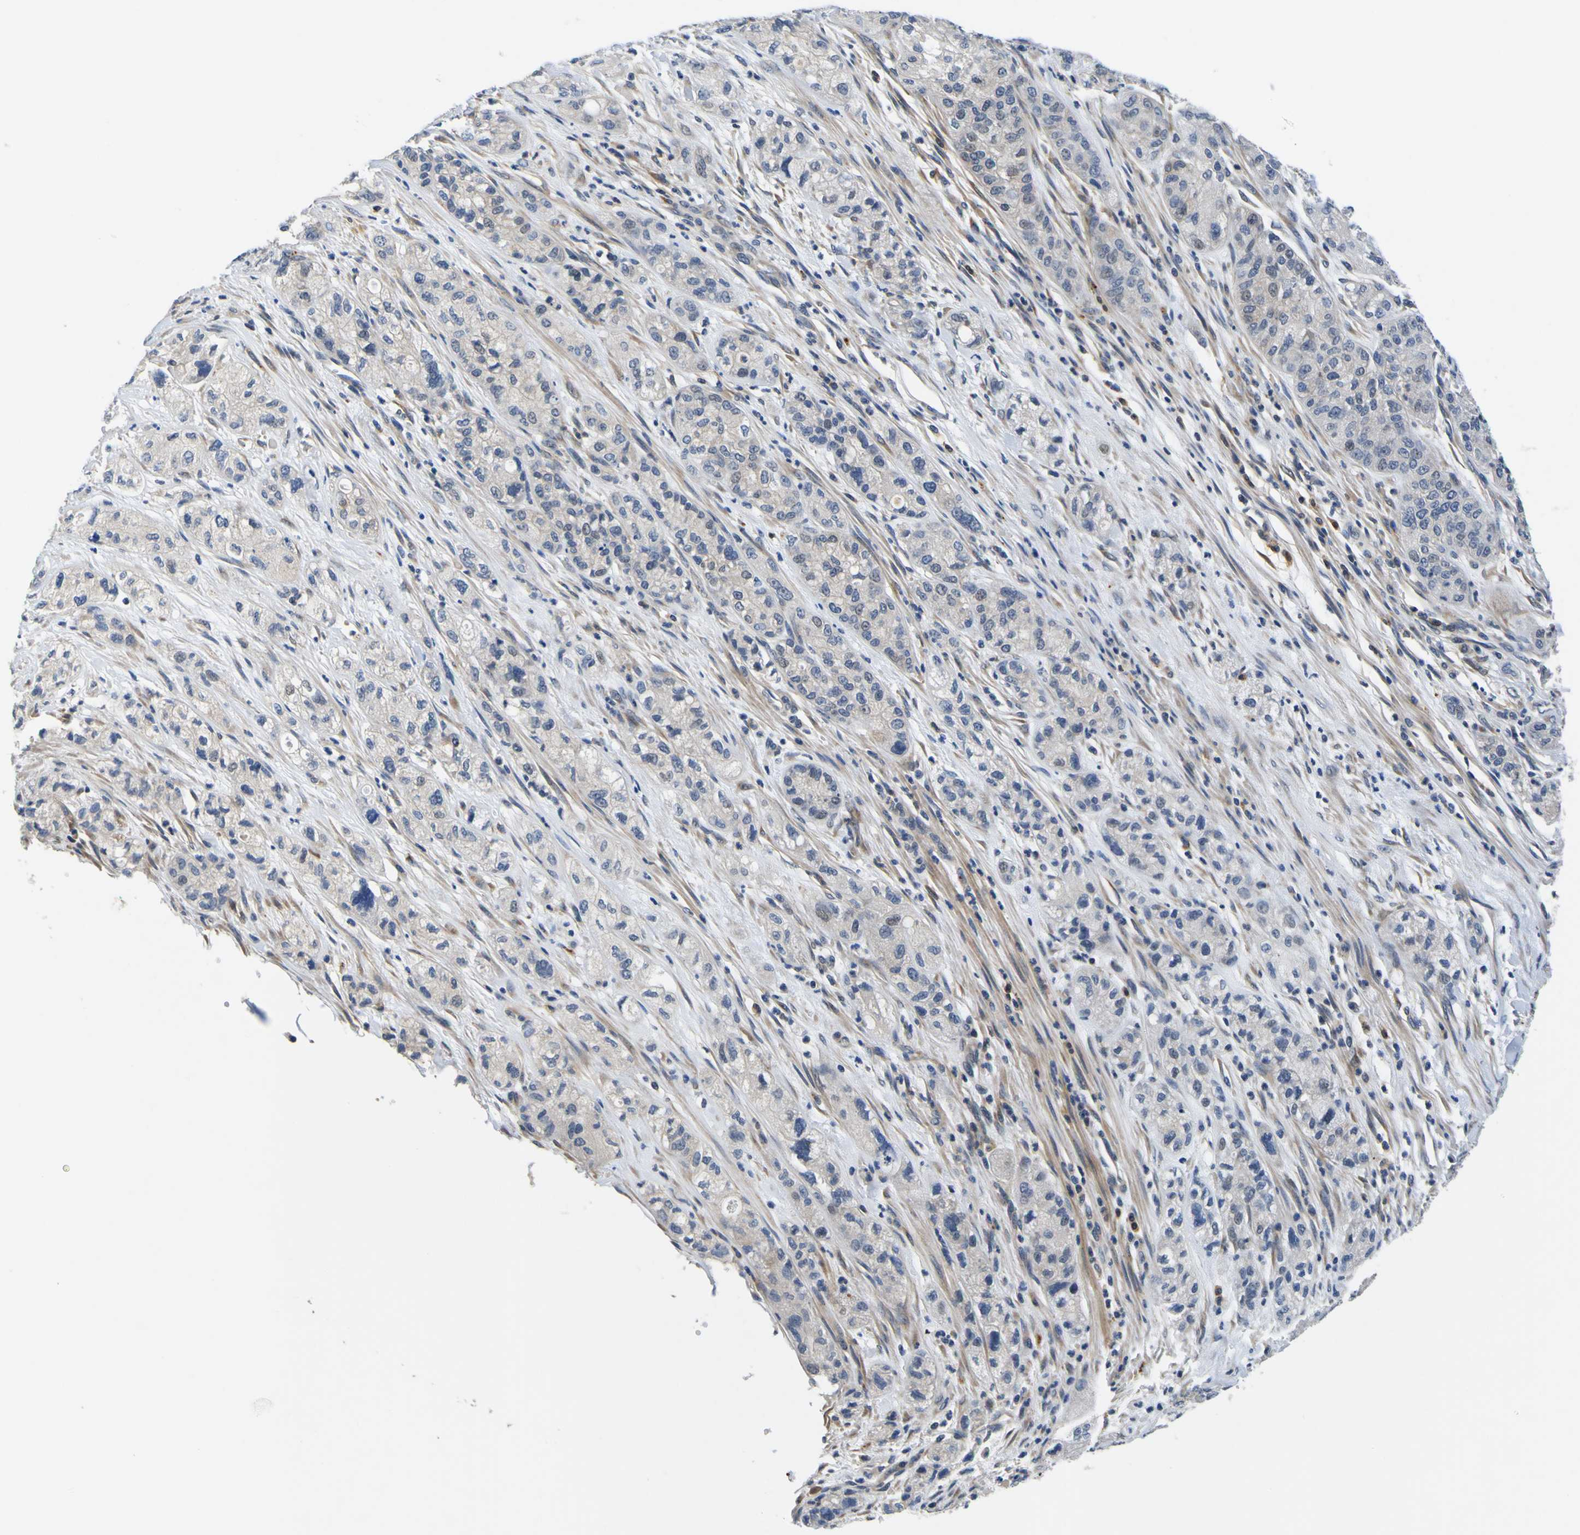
{"staining": {"intensity": "weak", "quantity": ">75%", "location": "cytoplasmic/membranous"}, "tissue": "pancreatic cancer", "cell_type": "Tumor cells", "image_type": "cancer", "snomed": [{"axis": "morphology", "description": "Adenocarcinoma, NOS"}, {"axis": "topography", "description": "Pancreas"}], "caption": "Immunohistochemical staining of adenocarcinoma (pancreatic) shows low levels of weak cytoplasmic/membranous expression in about >75% of tumor cells.", "gene": "TNIK", "patient": {"sex": "female", "age": 78}}